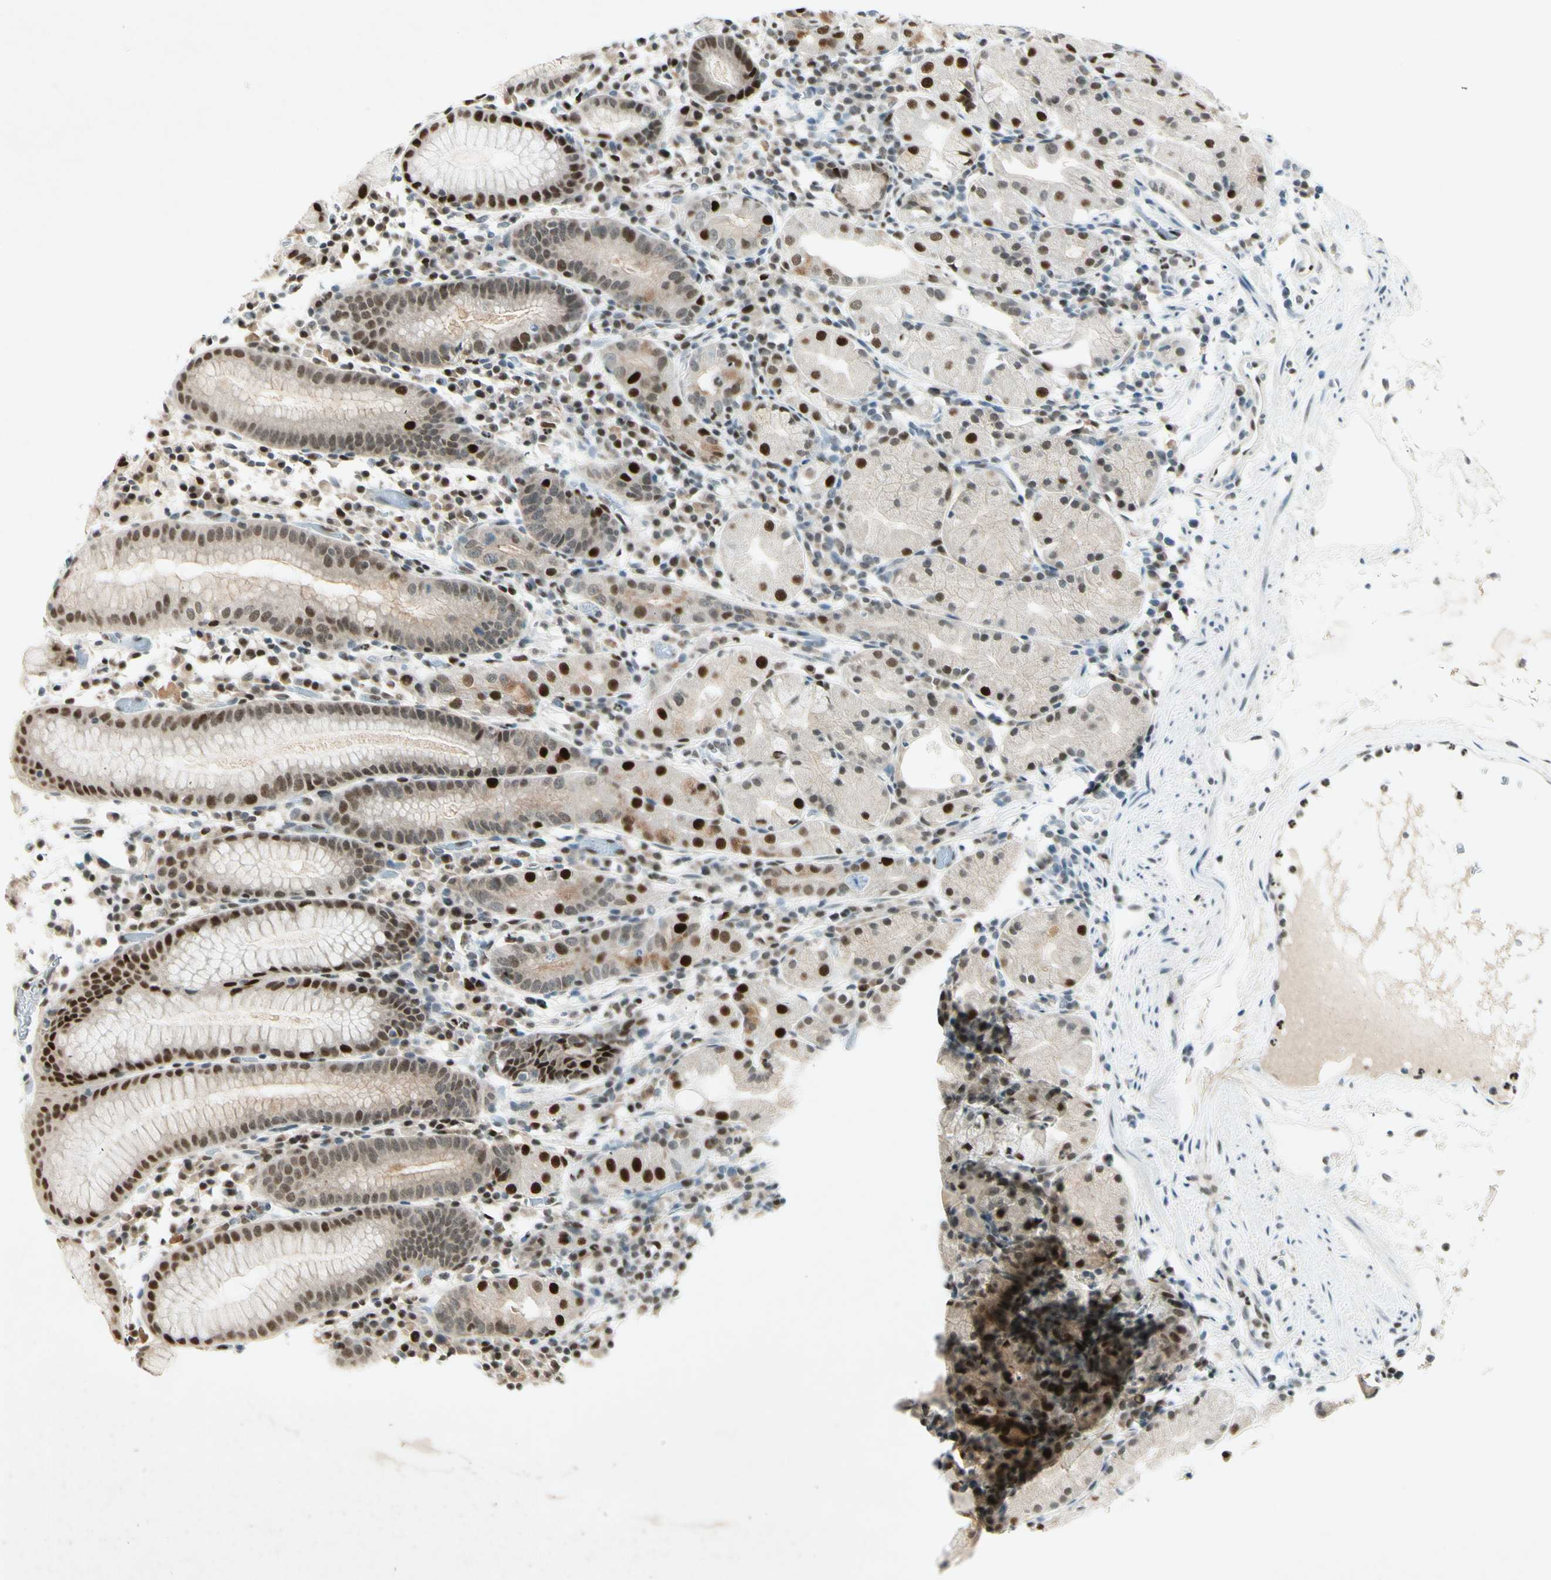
{"staining": {"intensity": "strong", "quantity": "25%-75%", "location": "nuclear"}, "tissue": "stomach", "cell_type": "Glandular cells", "image_type": "normal", "snomed": [{"axis": "morphology", "description": "Normal tissue, NOS"}, {"axis": "topography", "description": "Stomach"}, {"axis": "topography", "description": "Stomach, lower"}], "caption": "A high amount of strong nuclear positivity is appreciated in about 25%-75% of glandular cells in normal stomach. (Brightfield microscopy of DAB IHC at high magnification).", "gene": "RNF43", "patient": {"sex": "female", "age": 75}}